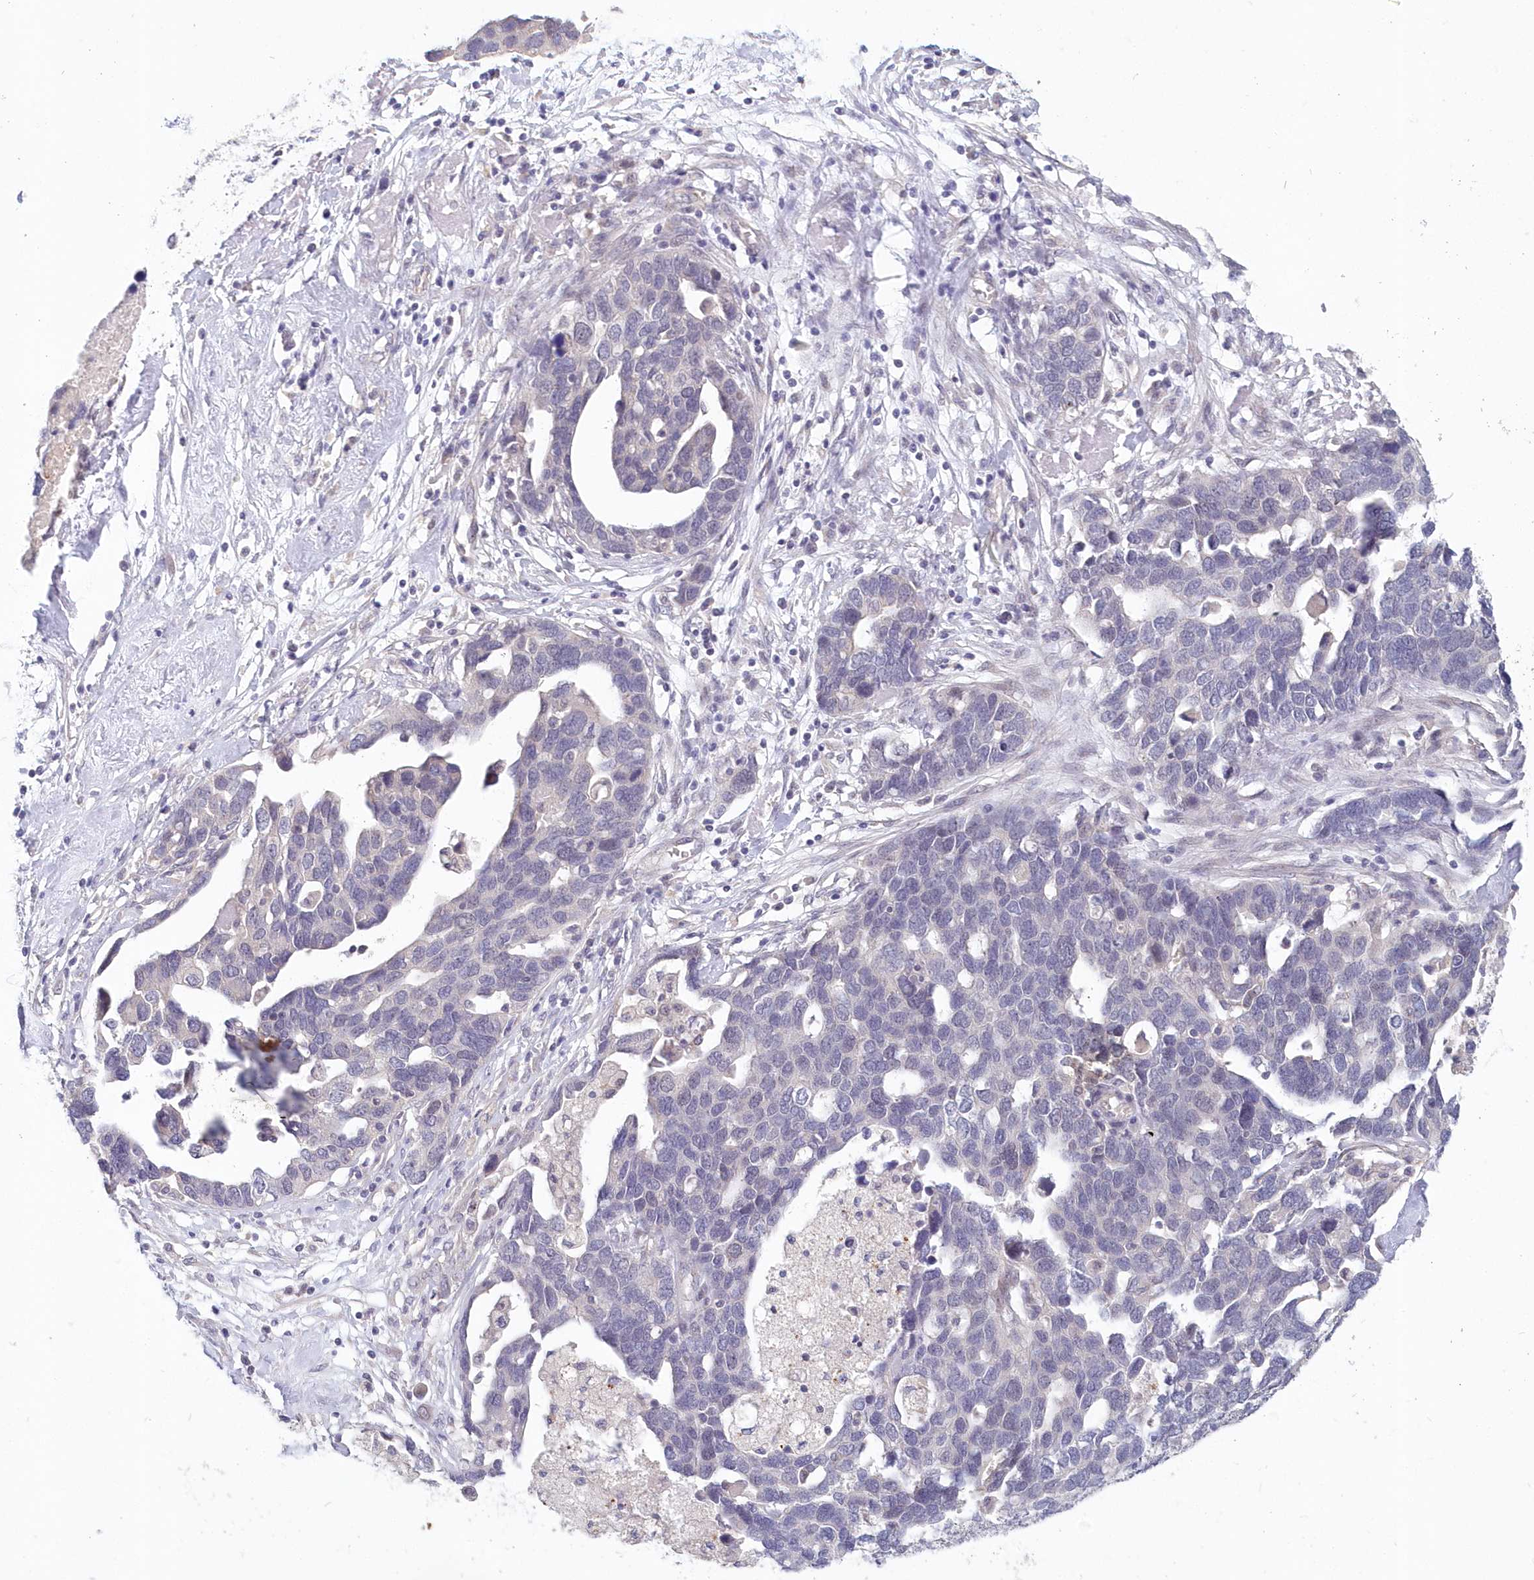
{"staining": {"intensity": "negative", "quantity": "none", "location": "none"}, "tissue": "ovarian cancer", "cell_type": "Tumor cells", "image_type": "cancer", "snomed": [{"axis": "morphology", "description": "Cystadenocarcinoma, serous, NOS"}, {"axis": "topography", "description": "Ovary"}], "caption": "Tumor cells are negative for protein expression in human serous cystadenocarcinoma (ovarian).", "gene": "KATNA1", "patient": {"sex": "female", "age": 54}}